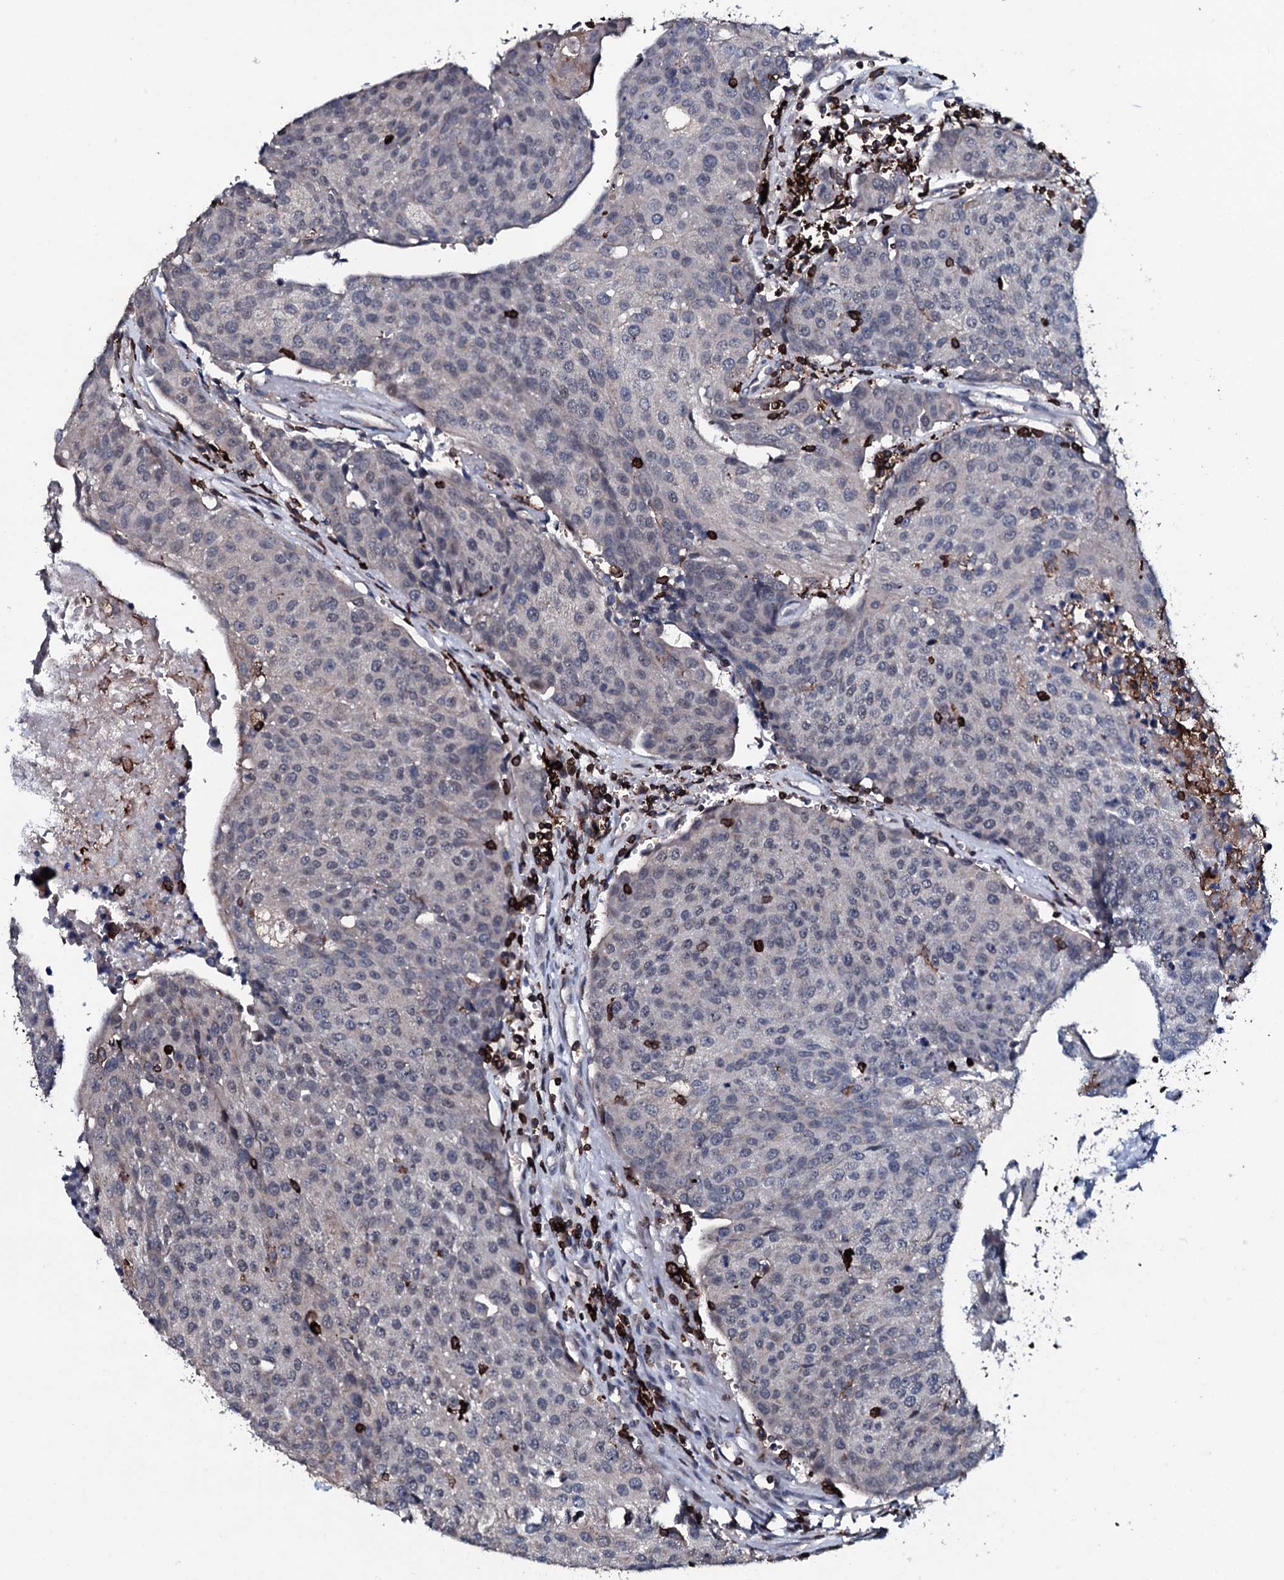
{"staining": {"intensity": "negative", "quantity": "none", "location": "none"}, "tissue": "urothelial cancer", "cell_type": "Tumor cells", "image_type": "cancer", "snomed": [{"axis": "morphology", "description": "Urothelial carcinoma, High grade"}, {"axis": "topography", "description": "Urinary bladder"}], "caption": "Immunohistochemical staining of human urothelial carcinoma (high-grade) displays no significant staining in tumor cells. (IHC, brightfield microscopy, high magnification).", "gene": "OGFOD2", "patient": {"sex": "female", "age": 85}}